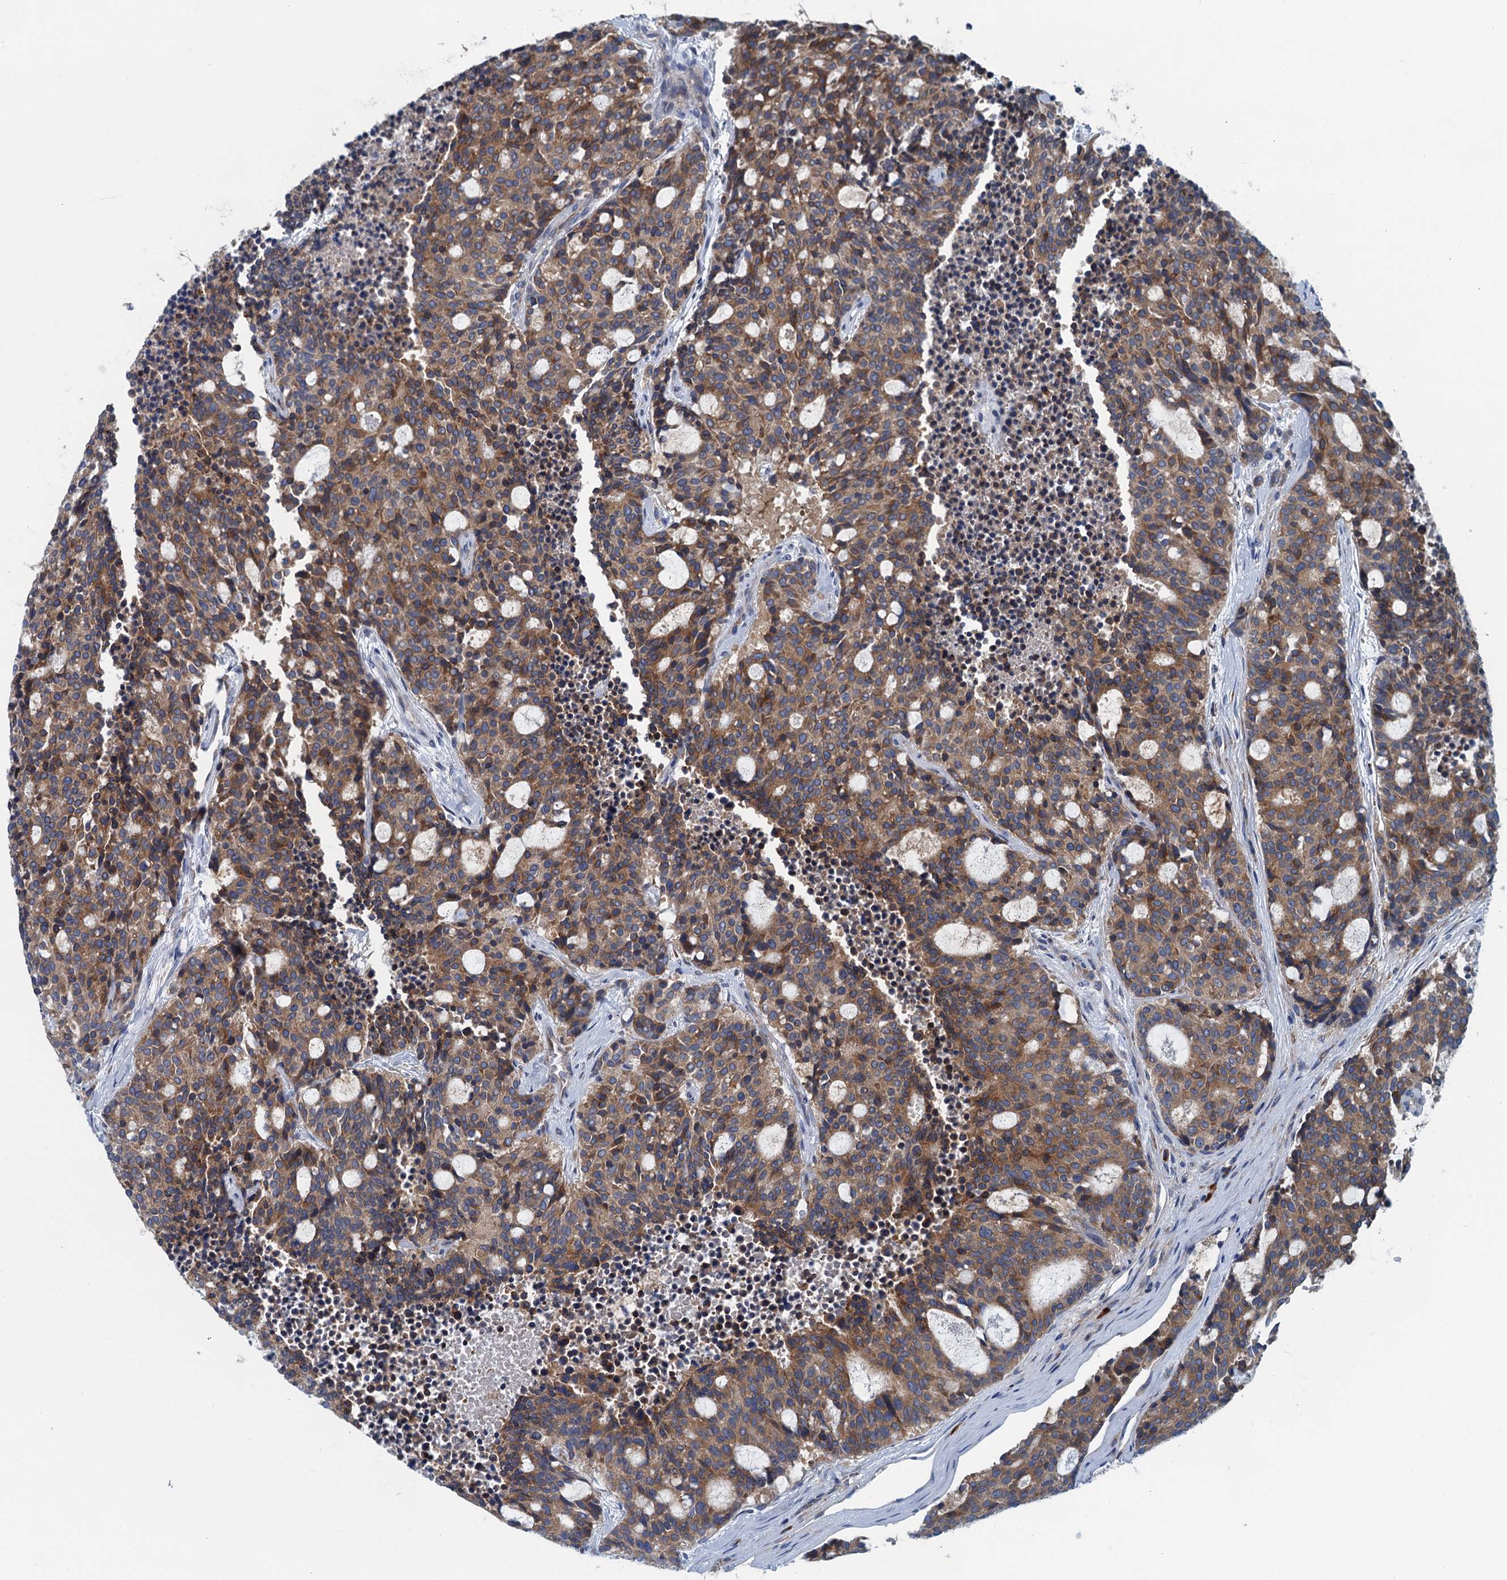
{"staining": {"intensity": "moderate", "quantity": ">75%", "location": "cytoplasmic/membranous"}, "tissue": "carcinoid", "cell_type": "Tumor cells", "image_type": "cancer", "snomed": [{"axis": "morphology", "description": "Carcinoid, malignant, NOS"}, {"axis": "topography", "description": "Pancreas"}], "caption": "Immunohistochemical staining of carcinoid (malignant) reveals medium levels of moderate cytoplasmic/membranous staining in about >75% of tumor cells.", "gene": "MYDGF", "patient": {"sex": "female", "age": 54}}